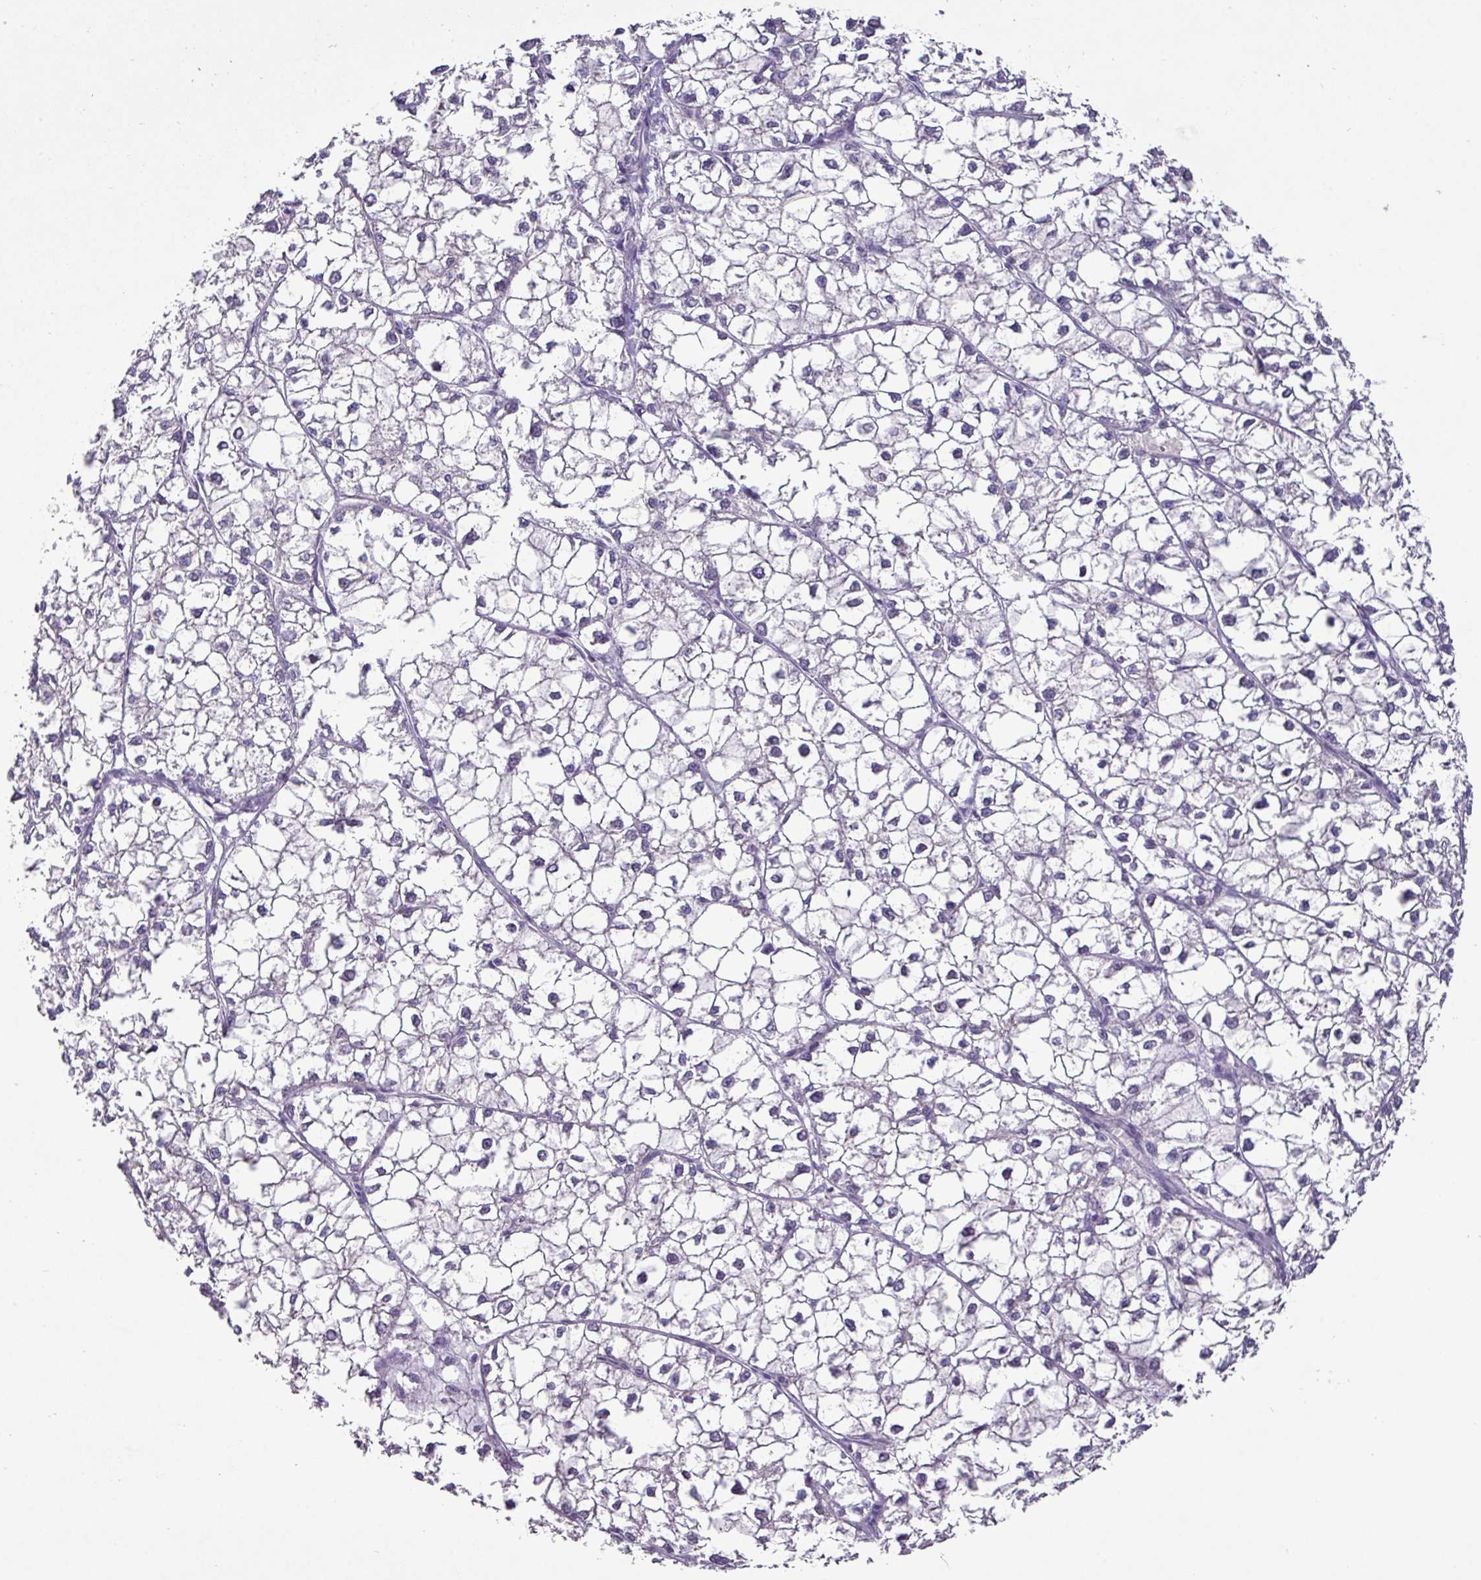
{"staining": {"intensity": "negative", "quantity": "none", "location": "none"}, "tissue": "liver cancer", "cell_type": "Tumor cells", "image_type": "cancer", "snomed": [{"axis": "morphology", "description": "Carcinoma, Hepatocellular, NOS"}, {"axis": "topography", "description": "Liver"}], "caption": "The micrograph shows no staining of tumor cells in liver cancer (hepatocellular carcinoma).", "gene": "PAX8", "patient": {"sex": "female", "age": 43}}